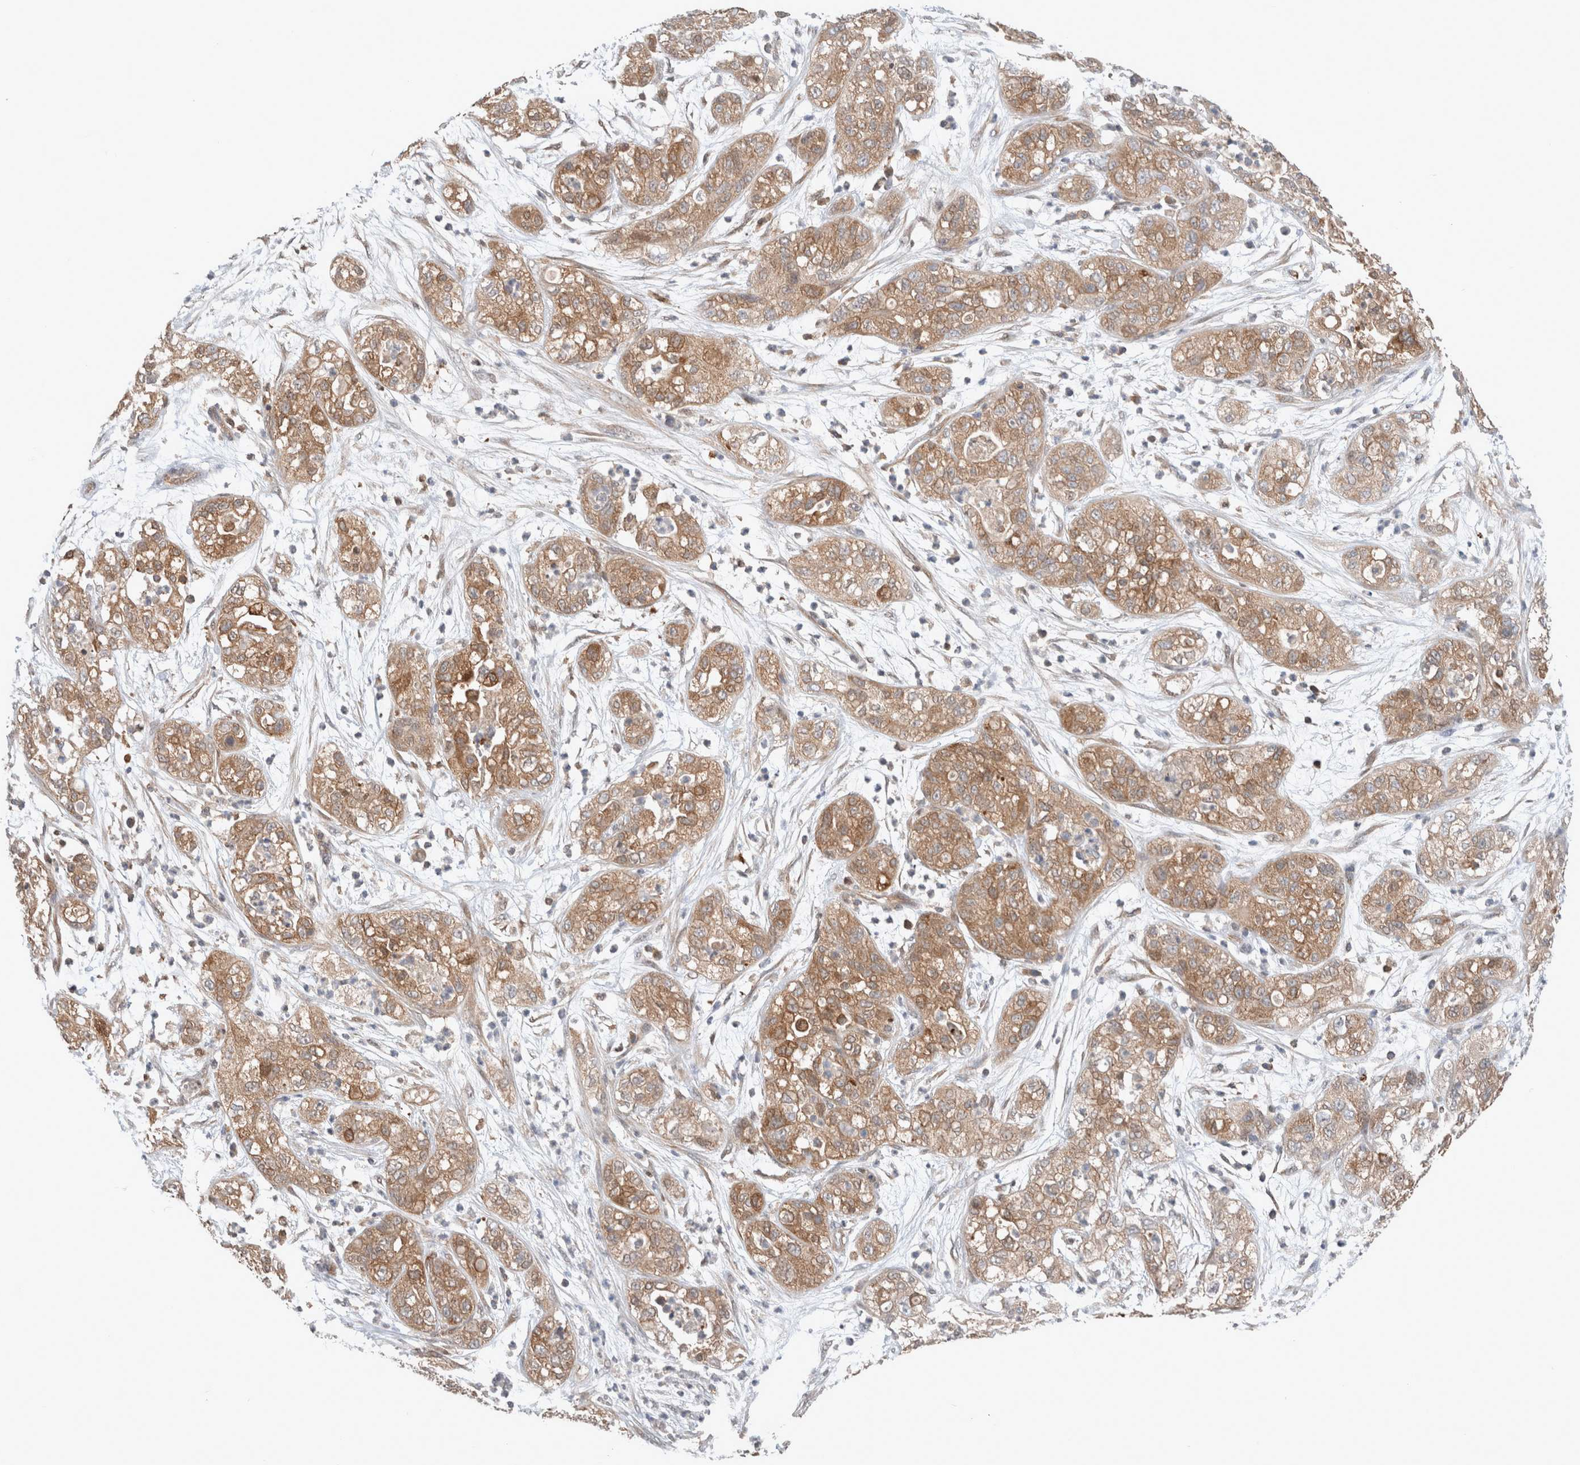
{"staining": {"intensity": "moderate", "quantity": ">75%", "location": "cytoplasmic/membranous"}, "tissue": "pancreatic cancer", "cell_type": "Tumor cells", "image_type": "cancer", "snomed": [{"axis": "morphology", "description": "Adenocarcinoma, NOS"}, {"axis": "topography", "description": "Pancreas"}], "caption": "This is an image of IHC staining of pancreatic cancer (adenocarcinoma), which shows moderate staining in the cytoplasmic/membranous of tumor cells.", "gene": "XPNPEP1", "patient": {"sex": "female", "age": 78}}